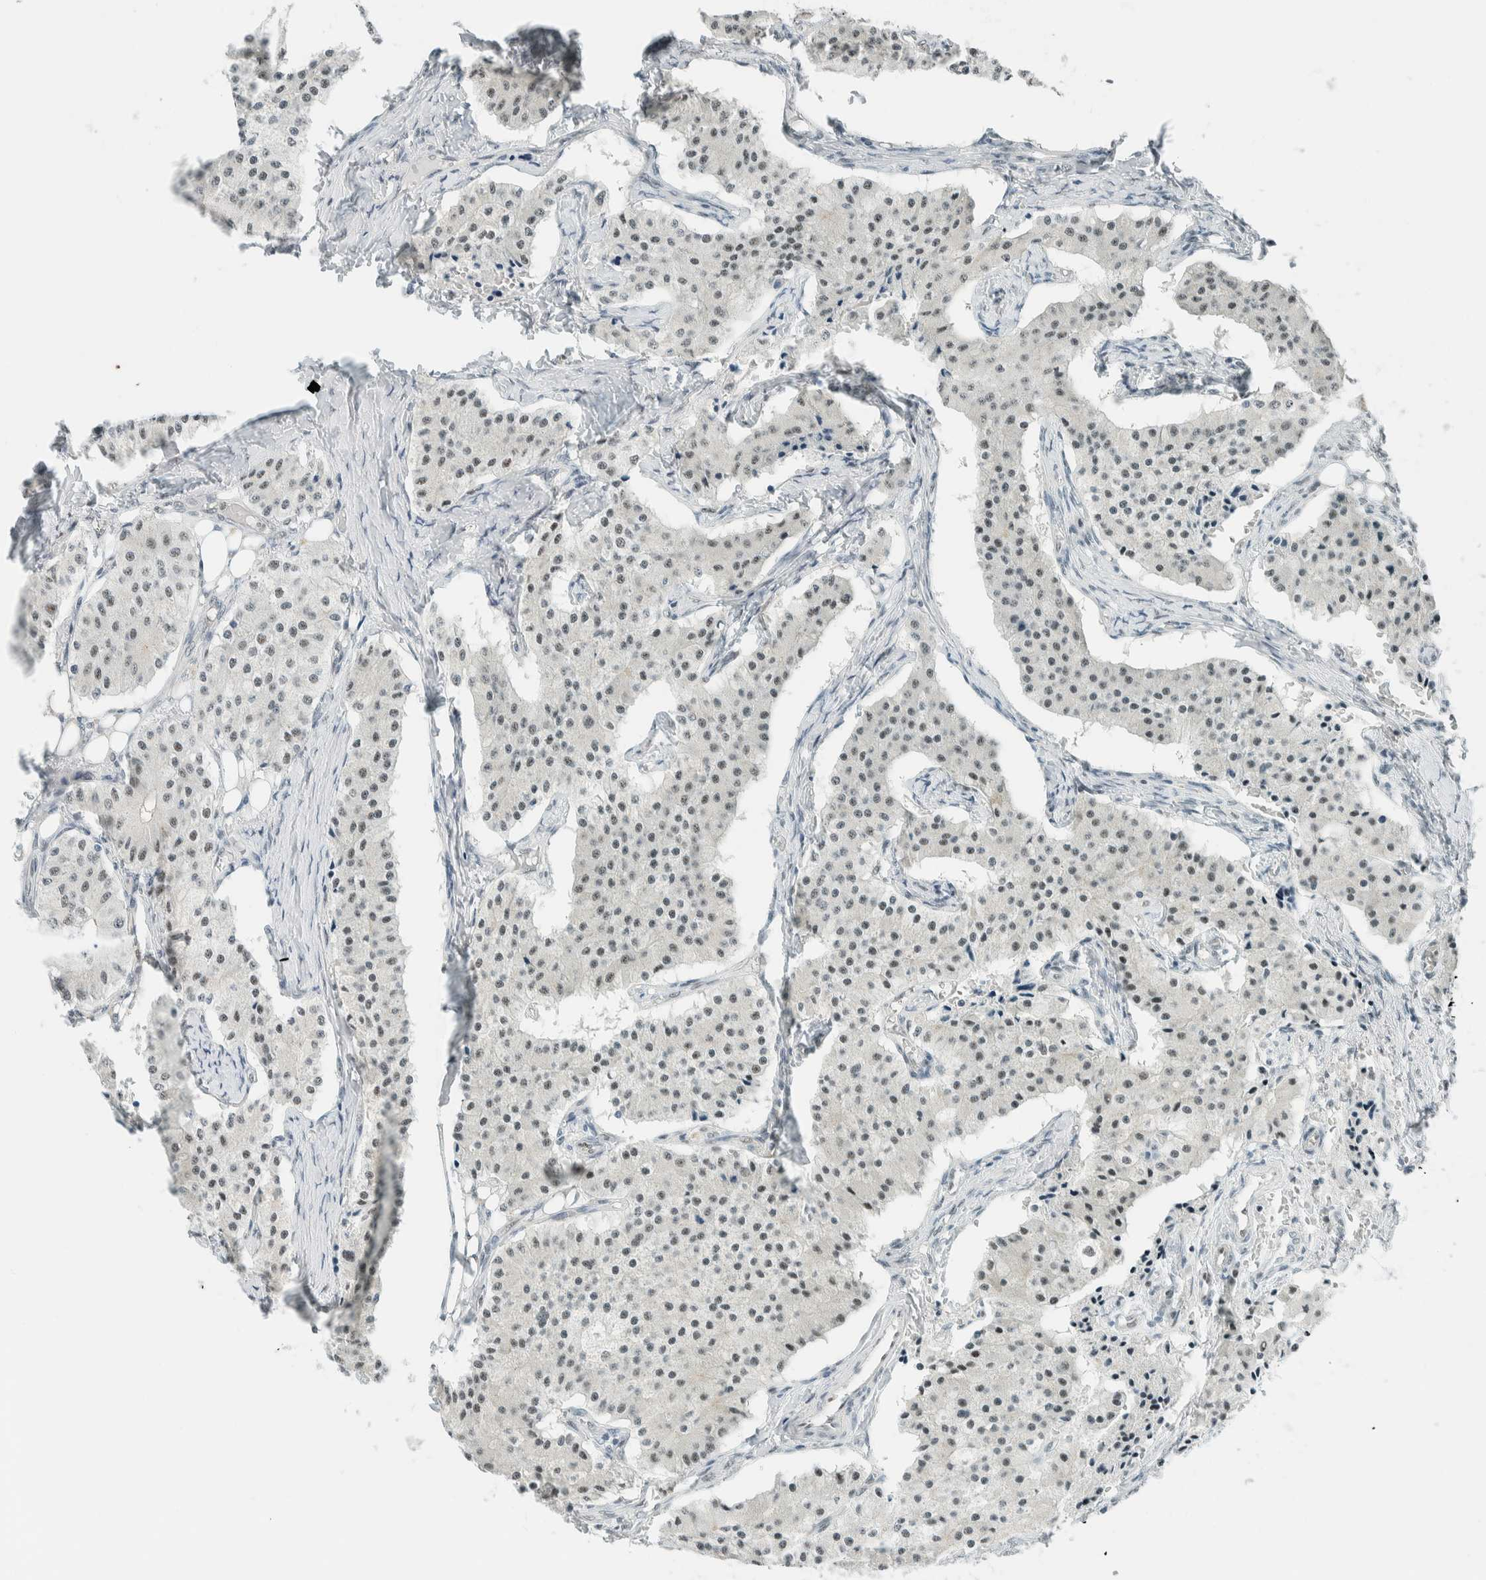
{"staining": {"intensity": "weak", "quantity": ">75%", "location": "nuclear"}, "tissue": "carcinoid", "cell_type": "Tumor cells", "image_type": "cancer", "snomed": [{"axis": "morphology", "description": "Carcinoid, malignant, NOS"}, {"axis": "topography", "description": "Colon"}], "caption": "Immunohistochemical staining of carcinoid displays weak nuclear protein positivity in approximately >75% of tumor cells.", "gene": "CYSRT1", "patient": {"sex": "female", "age": 52}}